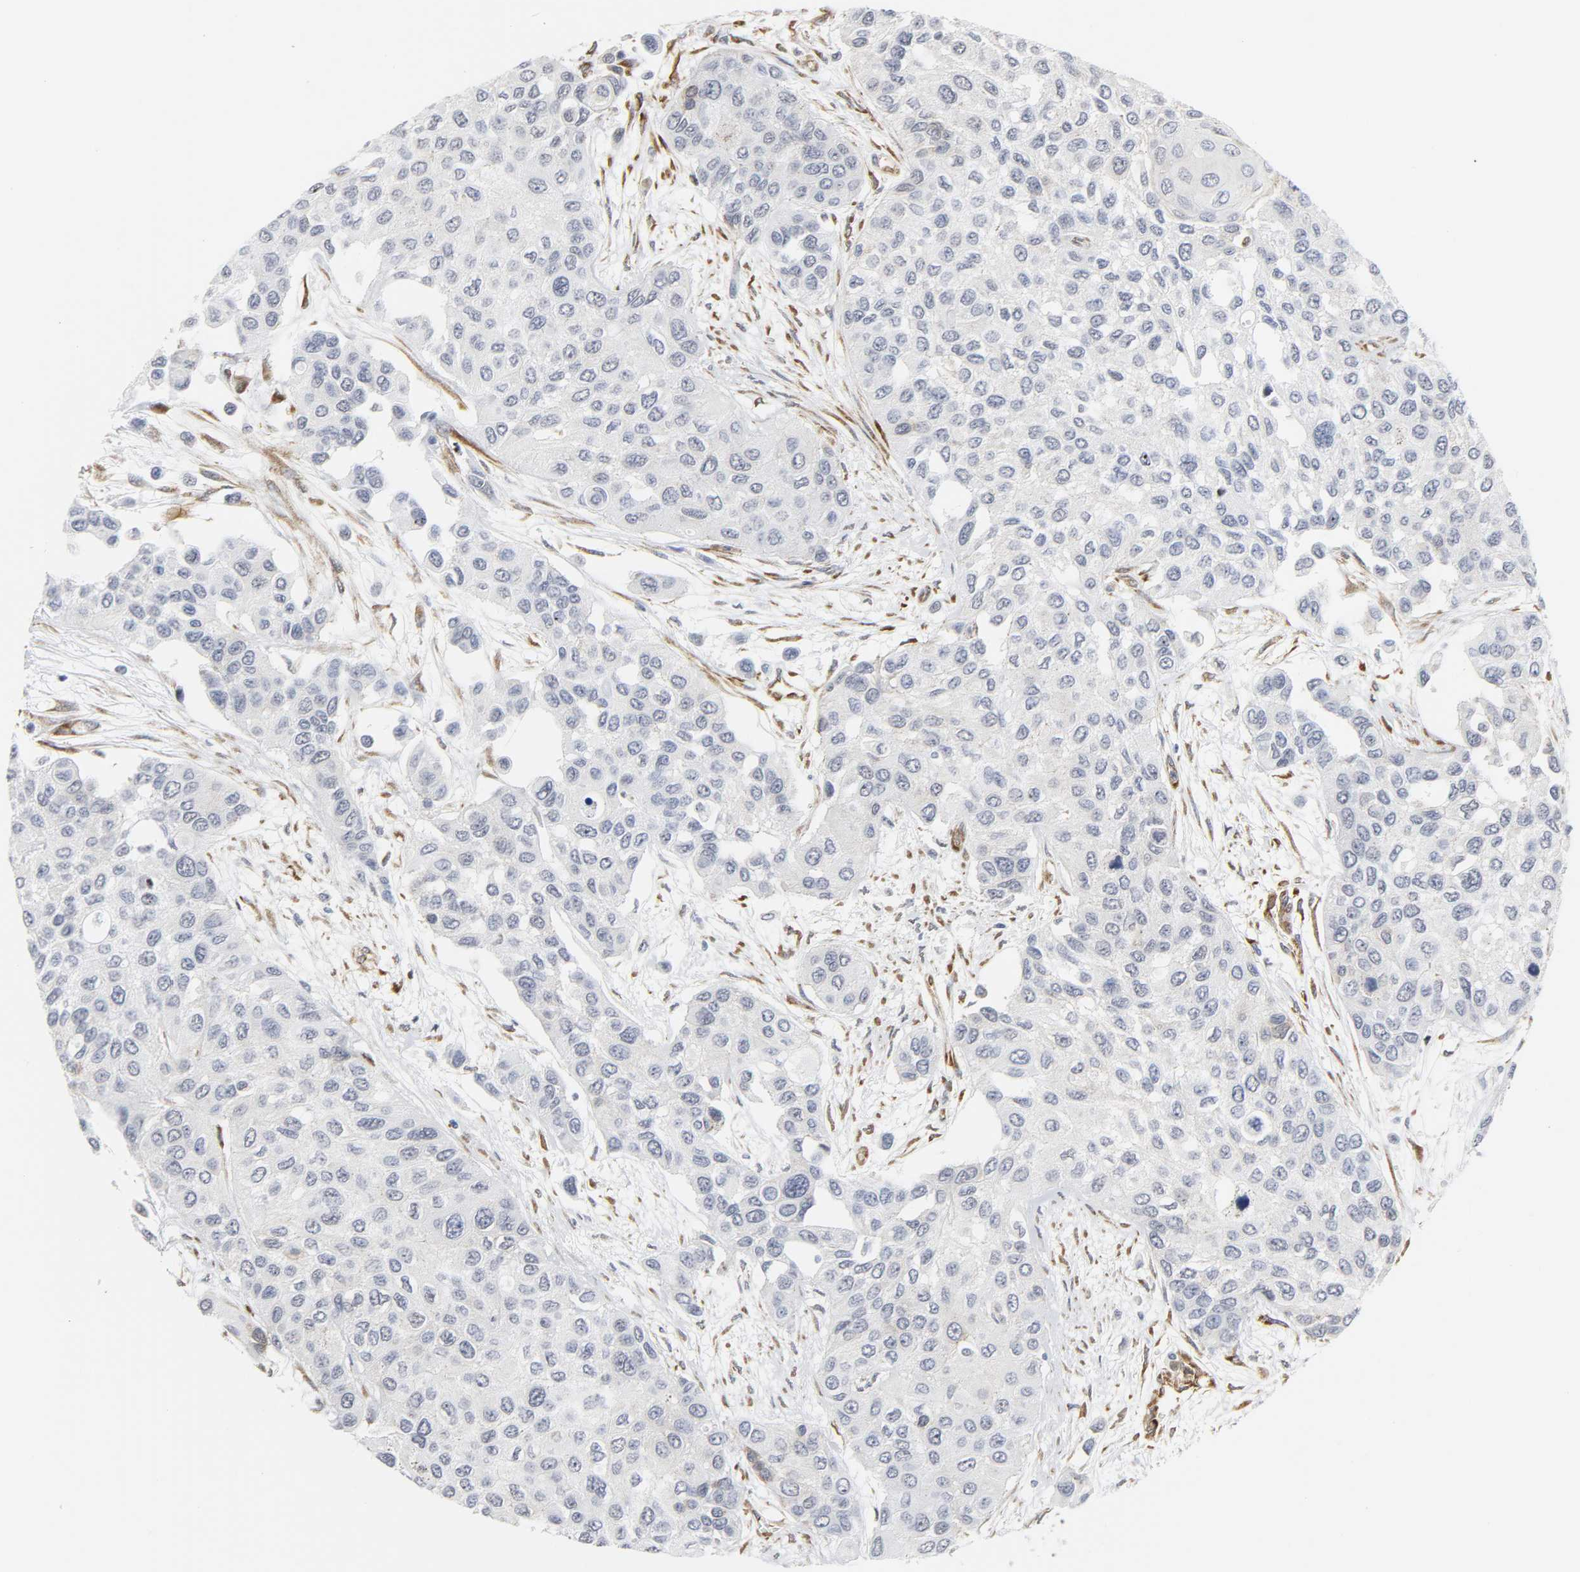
{"staining": {"intensity": "negative", "quantity": "none", "location": "none"}, "tissue": "urothelial cancer", "cell_type": "Tumor cells", "image_type": "cancer", "snomed": [{"axis": "morphology", "description": "Urothelial carcinoma, High grade"}, {"axis": "topography", "description": "Urinary bladder"}], "caption": "Immunohistochemical staining of urothelial cancer displays no significant positivity in tumor cells. (Stains: DAB IHC with hematoxylin counter stain, Microscopy: brightfield microscopy at high magnification).", "gene": "DOCK1", "patient": {"sex": "female", "age": 56}}